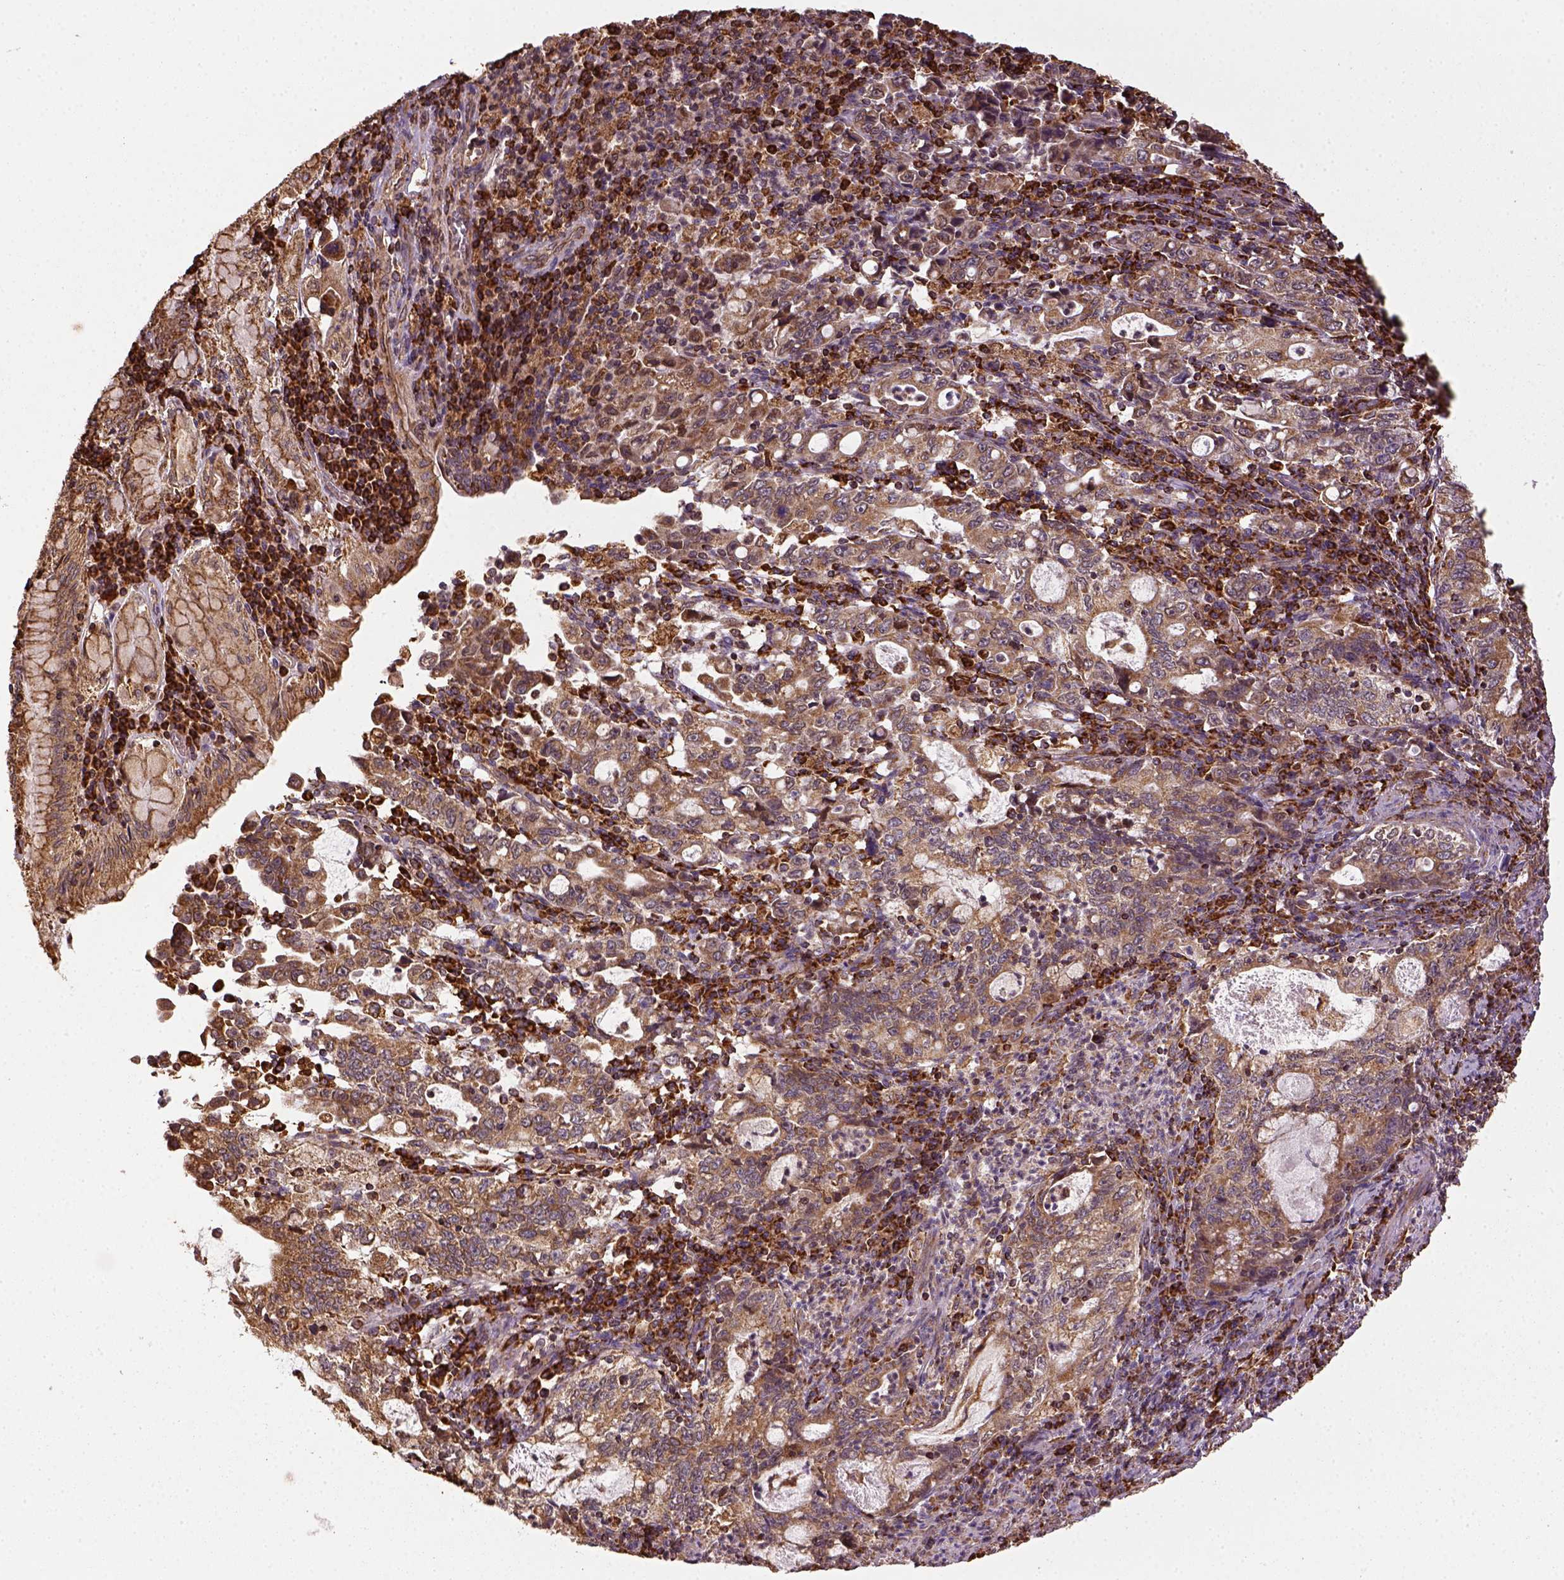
{"staining": {"intensity": "moderate", "quantity": ">75%", "location": "cytoplasmic/membranous"}, "tissue": "stomach cancer", "cell_type": "Tumor cells", "image_type": "cancer", "snomed": [{"axis": "morphology", "description": "Adenocarcinoma, NOS"}, {"axis": "topography", "description": "Stomach, lower"}], "caption": "Protein expression analysis of human stomach adenocarcinoma reveals moderate cytoplasmic/membranous staining in approximately >75% of tumor cells.", "gene": "MAPK8IP3", "patient": {"sex": "female", "age": 72}}